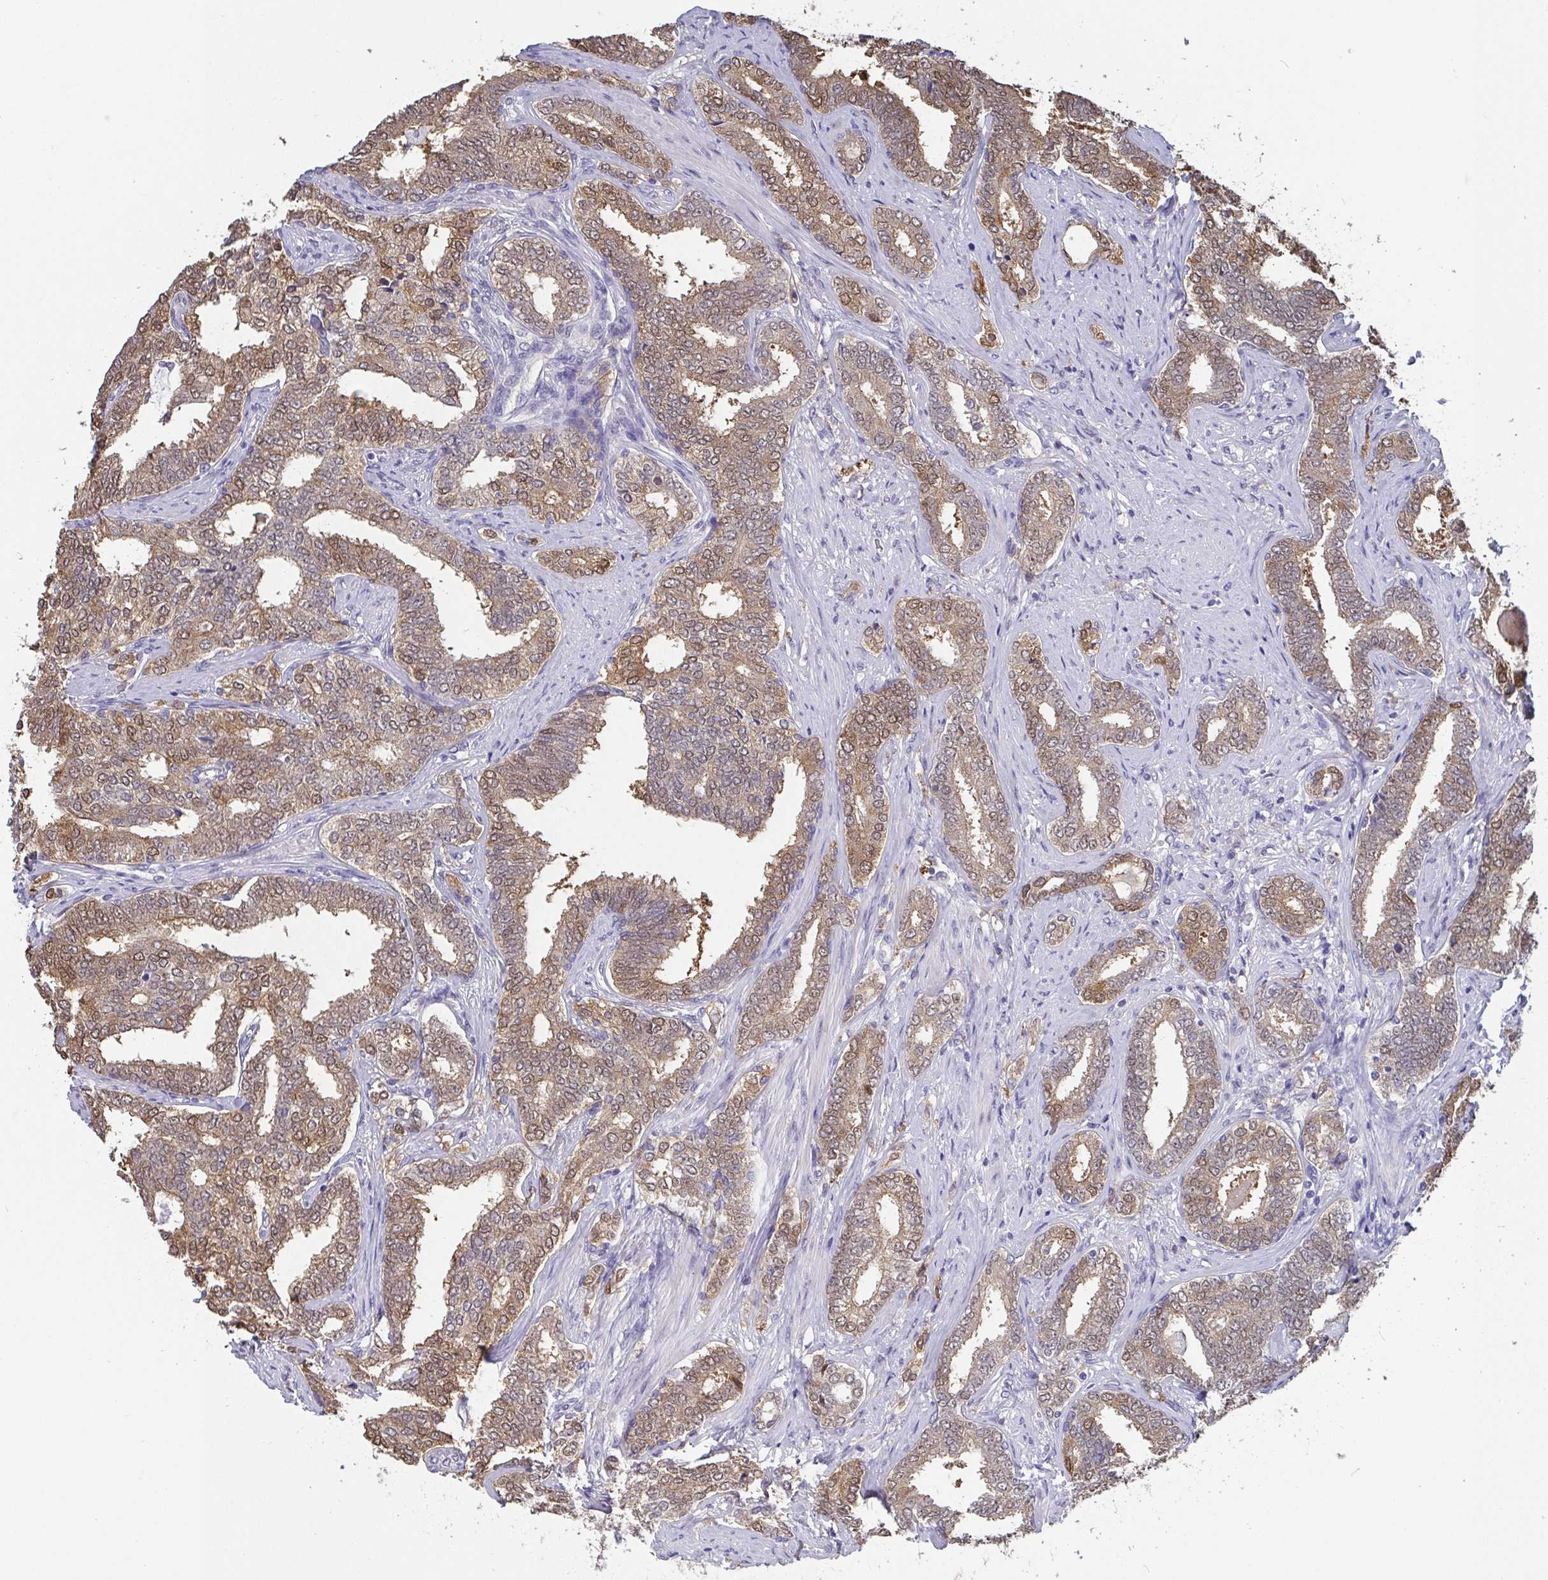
{"staining": {"intensity": "weak", "quantity": ">75%", "location": "cytoplasmic/membranous,nuclear"}, "tissue": "prostate cancer", "cell_type": "Tumor cells", "image_type": "cancer", "snomed": [{"axis": "morphology", "description": "Adenocarcinoma, High grade"}, {"axis": "topography", "description": "Prostate"}], "caption": "Prostate cancer (high-grade adenocarcinoma) stained with DAB (3,3'-diaminobenzidine) immunohistochemistry (IHC) displays low levels of weak cytoplasmic/membranous and nuclear positivity in approximately >75% of tumor cells. The protein is stained brown, and the nuclei are stained in blue (DAB (3,3'-diaminobenzidine) IHC with brightfield microscopy, high magnification).", "gene": "IDH1", "patient": {"sex": "male", "age": 72}}